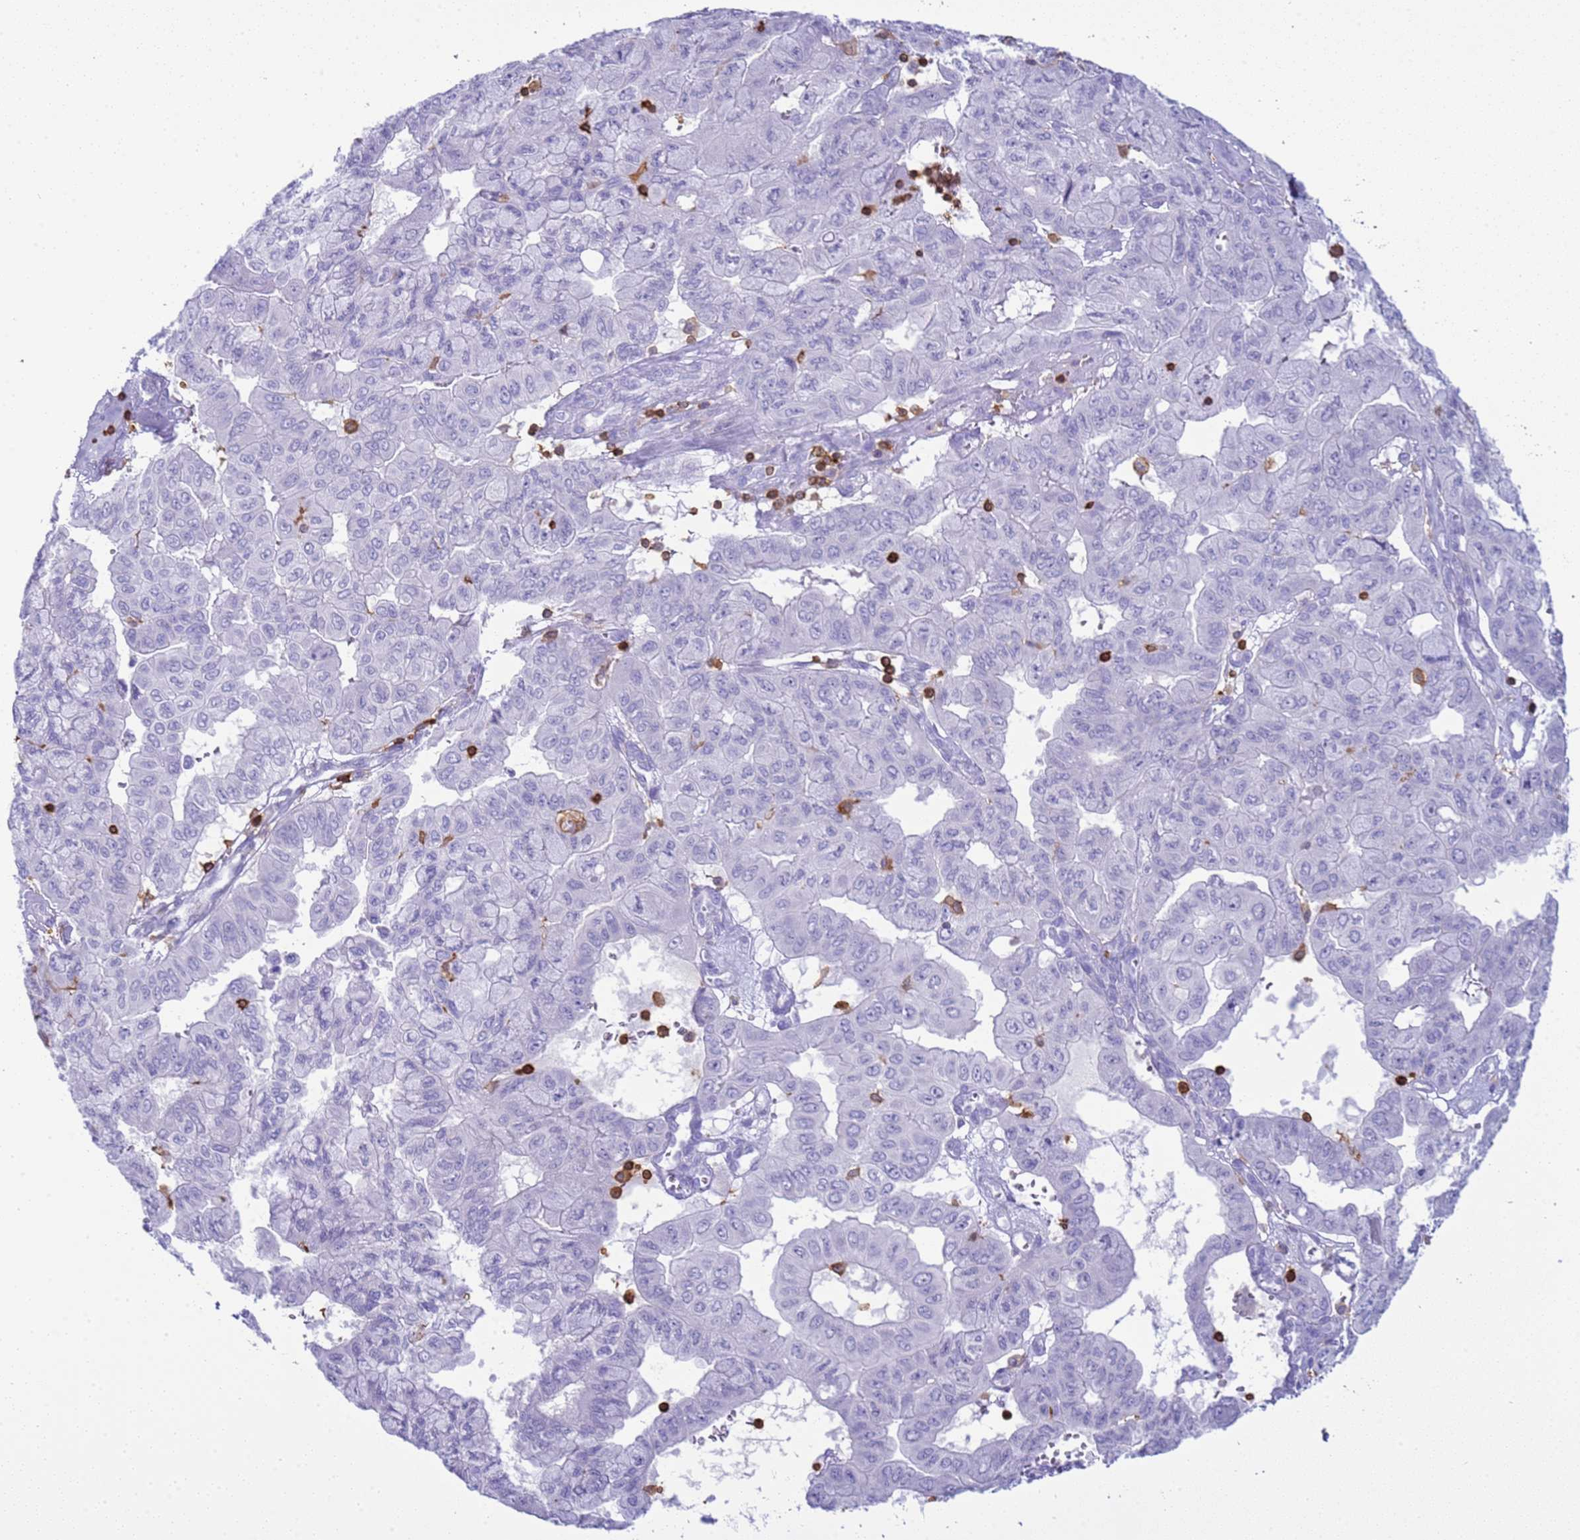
{"staining": {"intensity": "negative", "quantity": "none", "location": "none"}, "tissue": "pancreatic cancer", "cell_type": "Tumor cells", "image_type": "cancer", "snomed": [{"axis": "morphology", "description": "Adenocarcinoma, NOS"}, {"axis": "topography", "description": "Pancreas"}], "caption": "Pancreatic adenocarcinoma stained for a protein using immunohistochemistry exhibits no positivity tumor cells.", "gene": "IRF5", "patient": {"sex": "male", "age": 51}}